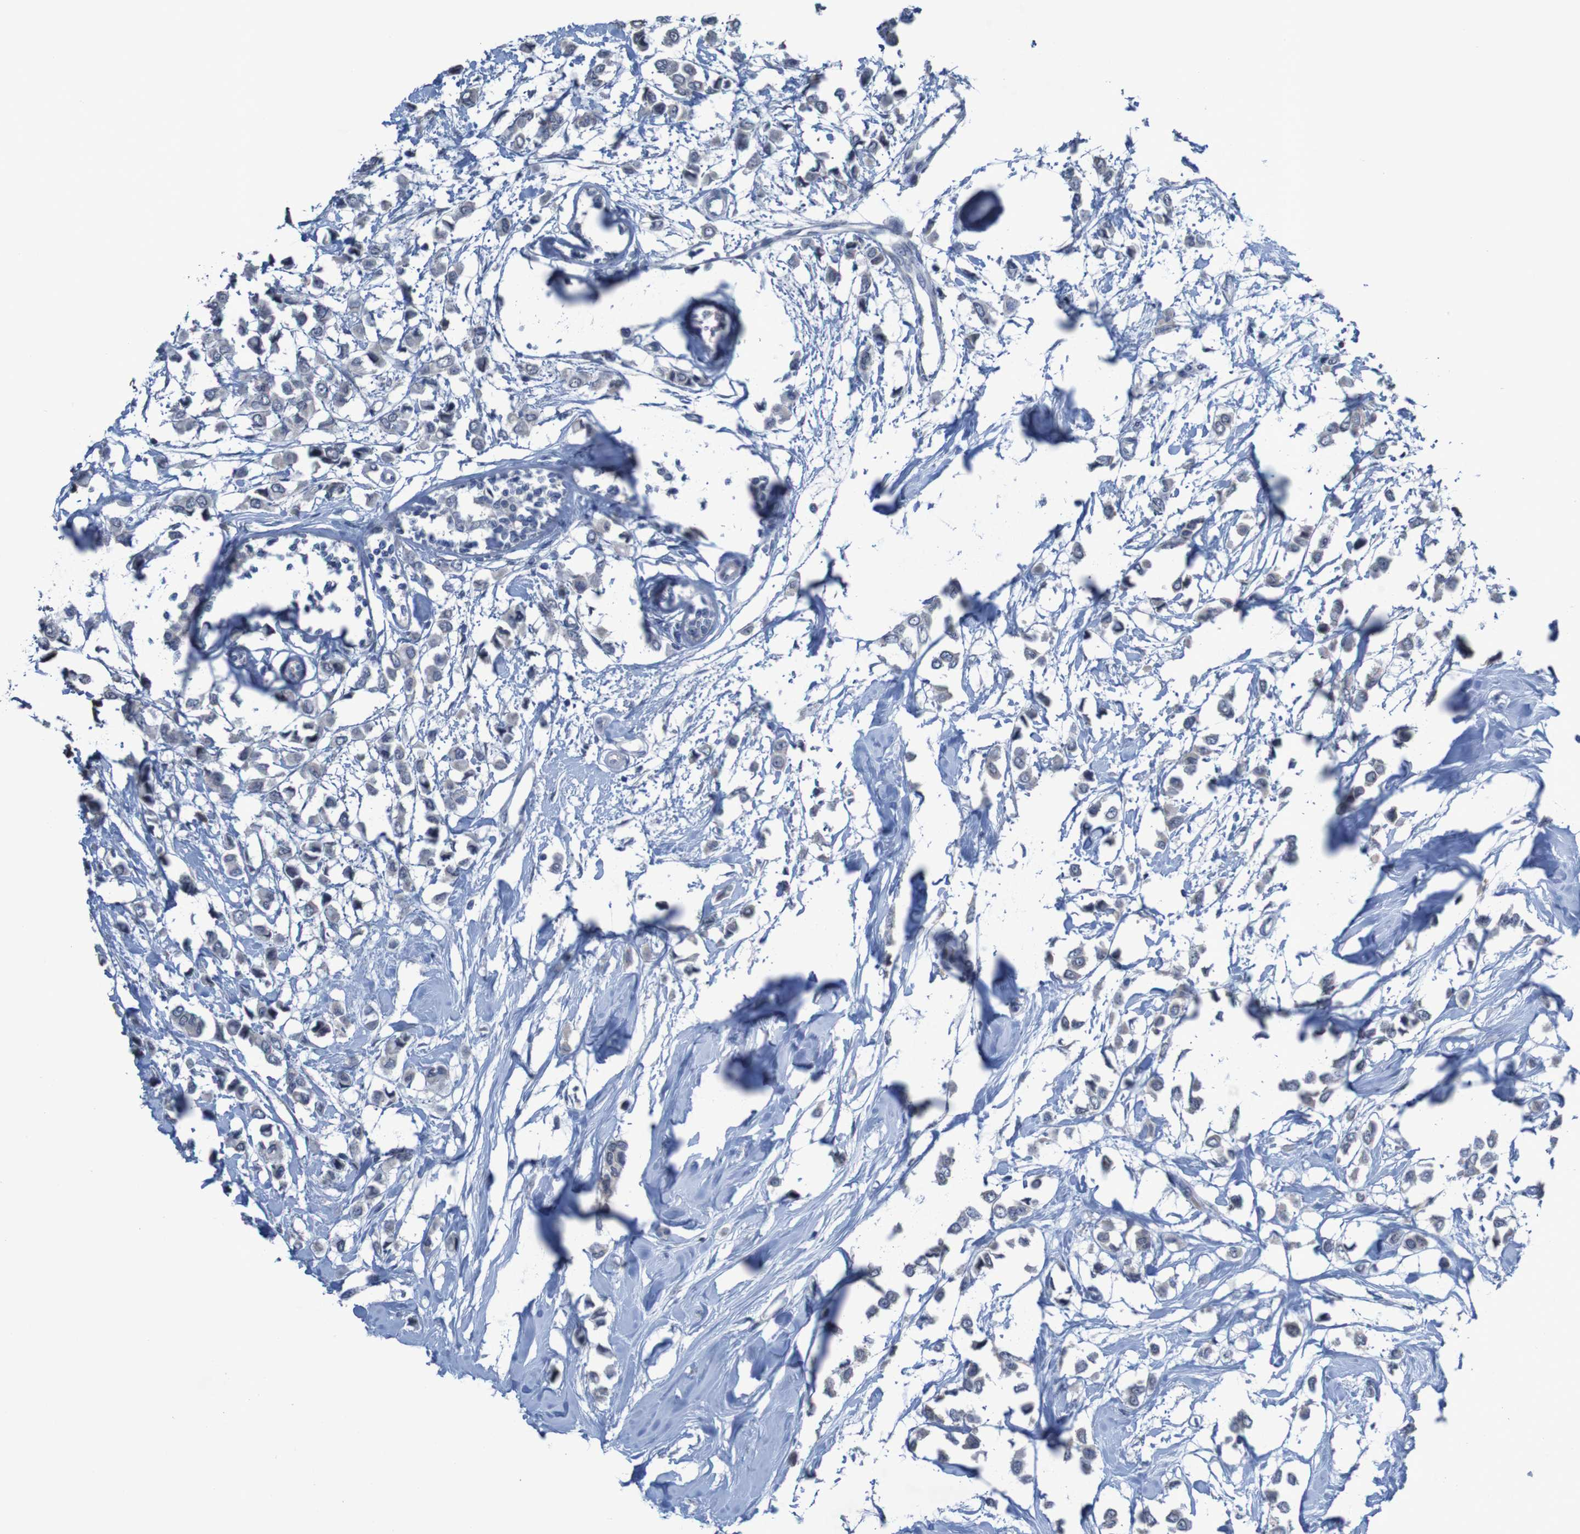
{"staining": {"intensity": "negative", "quantity": "none", "location": "none"}, "tissue": "breast cancer", "cell_type": "Tumor cells", "image_type": "cancer", "snomed": [{"axis": "morphology", "description": "Lobular carcinoma"}, {"axis": "topography", "description": "Breast"}], "caption": "Tumor cells show no significant expression in breast lobular carcinoma. (DAB immunohistochemistry (IHC) visualized using brightfield microscopy, high magnification).", "gene": "CLDN18", "patient": {"sex": "female", "age": 51}}